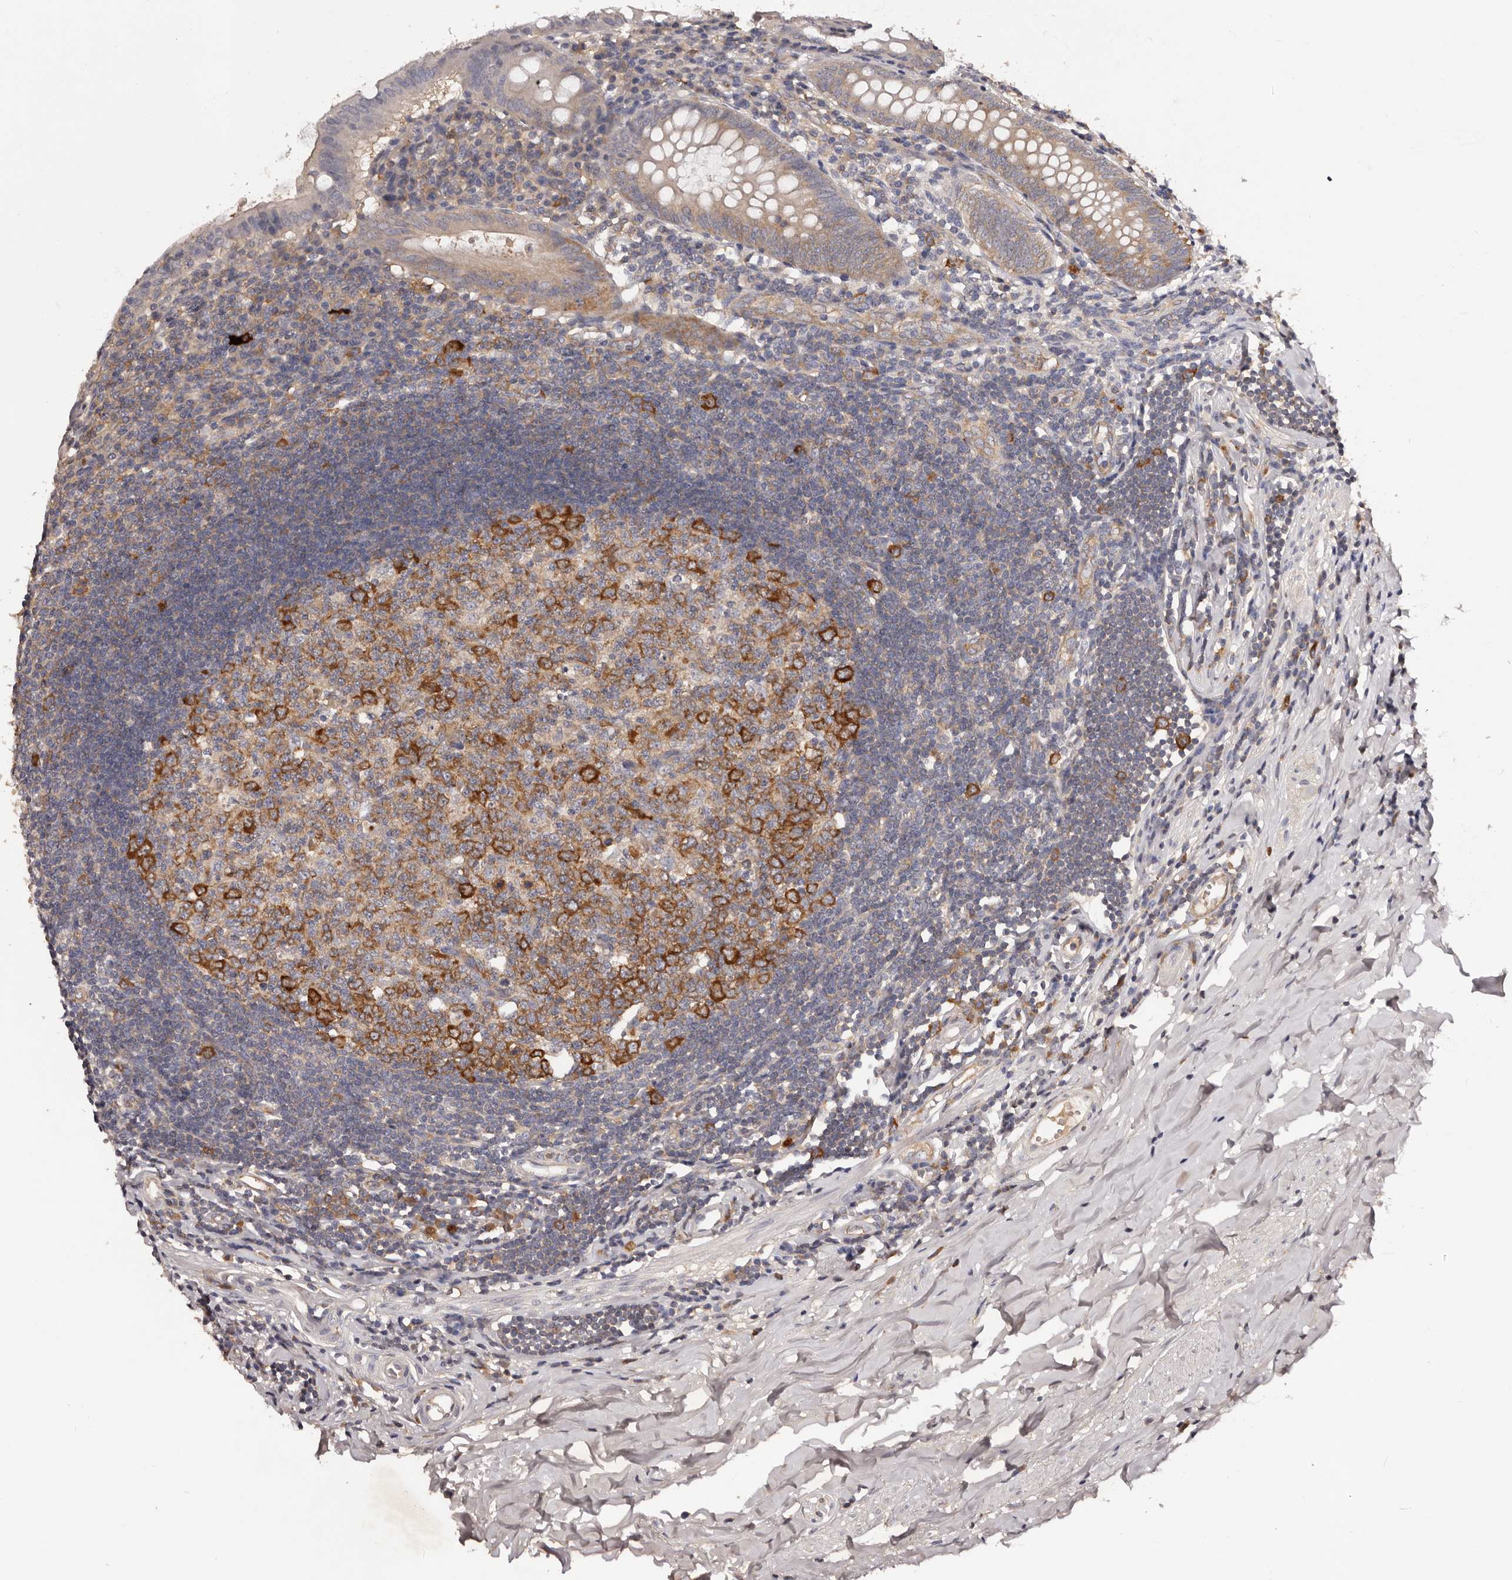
{"staining": {"intensity": "moderate", "quantity": "25%-75%", "location": "cytoplasmic/membranous"}, "tissue": "appendix", "cell_type": "Glandular cells", "image_type": "normal", "snomed": [{"axis": "morphology", "description": "Normal tissue, NOS"}, {"axis": "topography", "description": "Appendix"}], "caption": "Normal appendix shows moderate cytoplasmic/membranous positivity in approximately 25%-75% of glandular cells.", "gene": "LTV1", "patient": {"sex": "female", "age": 54}}